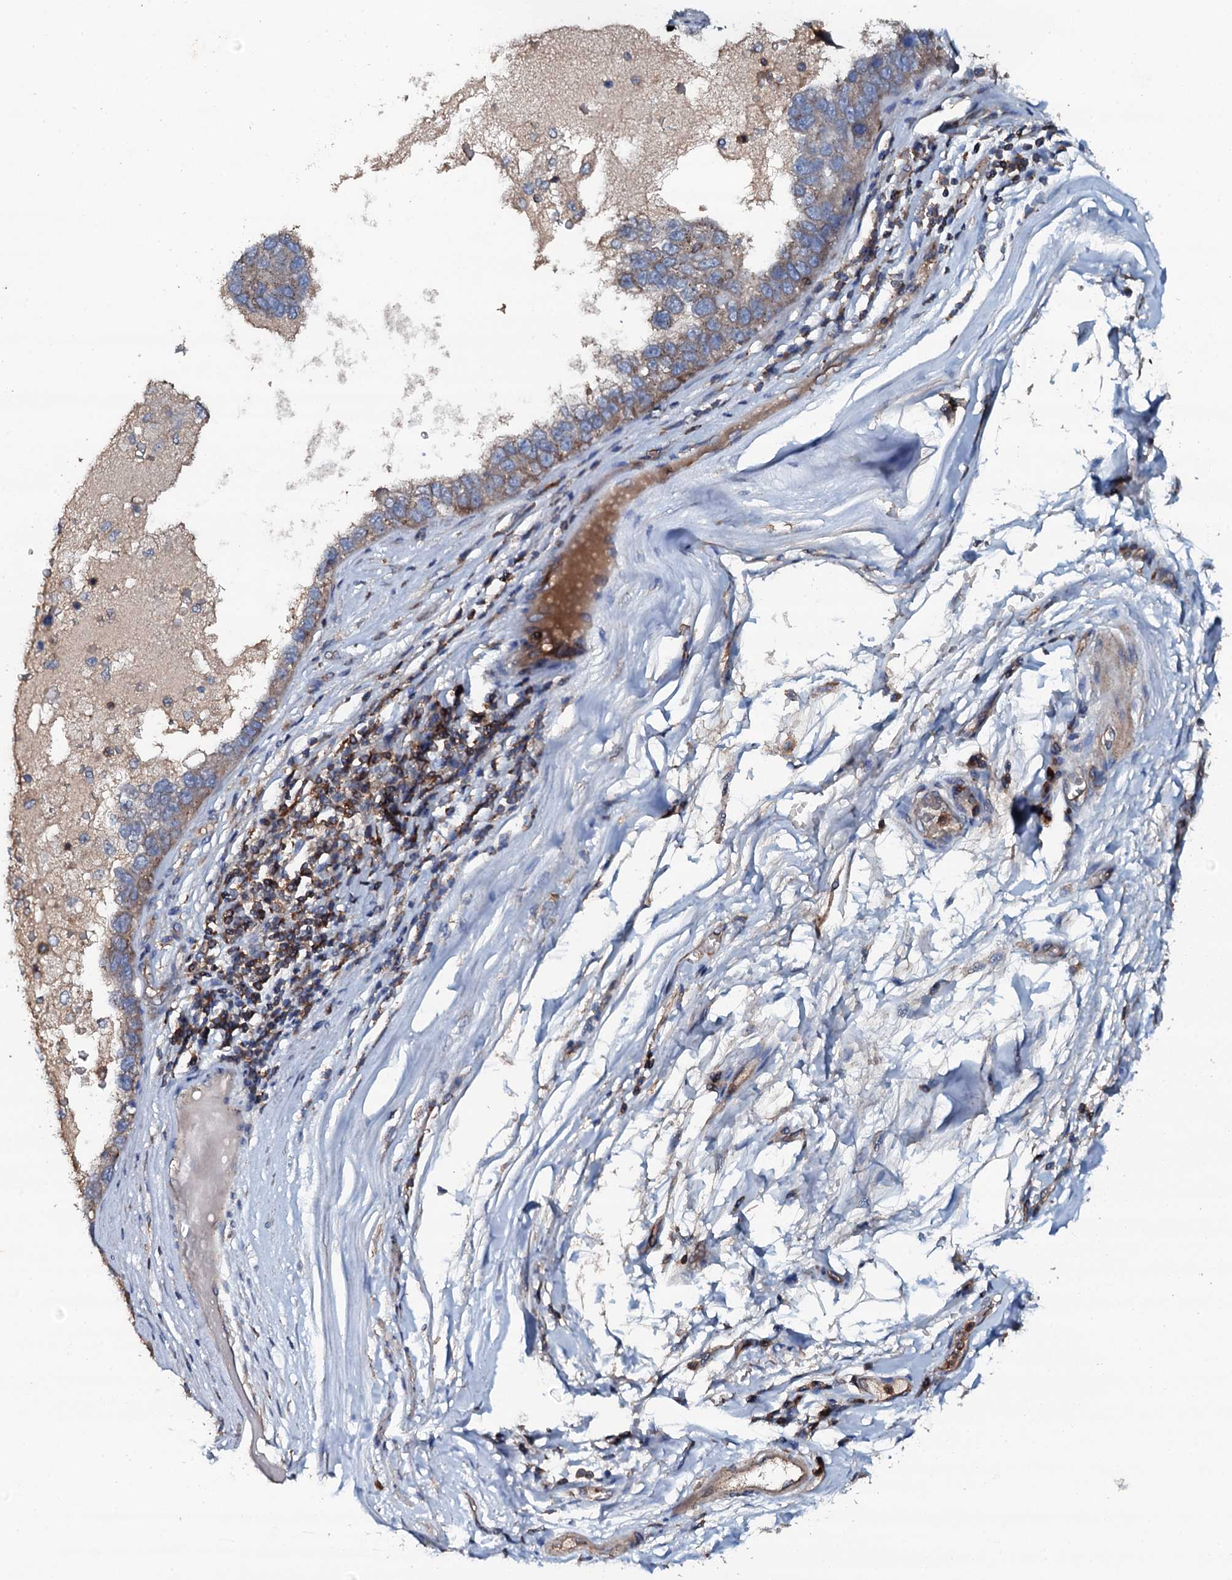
{"staining": {"intensity": "moderate", "quantity": "<25%", "location": "cytoplasmic/membranous"}, "tissue": "pancreatic cancer", "cell_type": "Tumor cells", "image_type": "cancer", "snomed": [{"axis": "morphology", "description": "Adenocarcinoma, NOS"}, {"axis": "topography", "description": "Pancreas"}], "caption": "Adenocarcinoma (pancreatic) was stained to show a protein in brown. There is low levels of moderate cytoplasmic/membranous staining in approximately <25% of tumor cells.", "gene": "GRK2", "patient": {"sex": "female", "age": 61}}